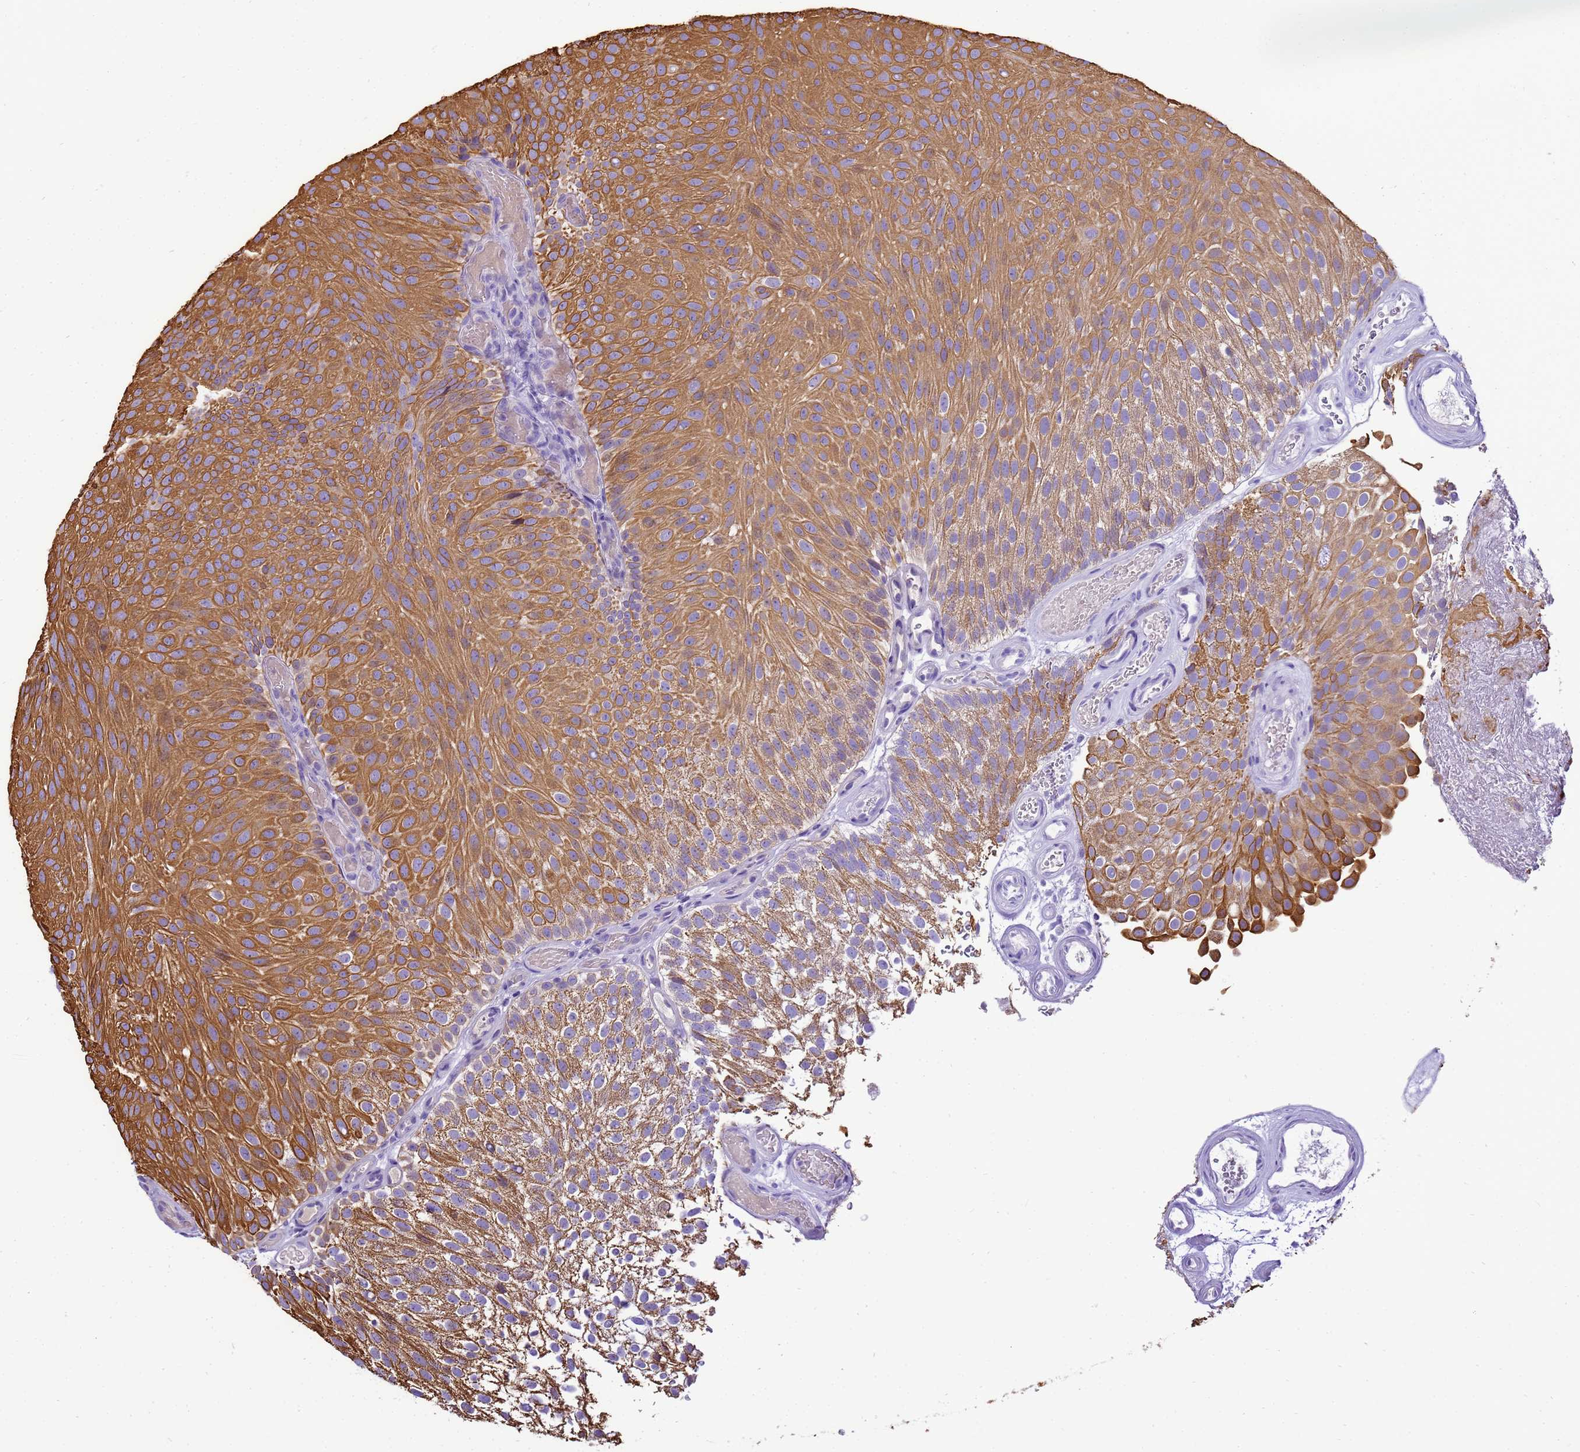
{"staining": {"intensity": "moderate", "quantity": ">75%", "location": "cytoplasmic/membranous"}, "tissue": "urothelial cancer", "cell_type": "Tumor cells", "image_type": "cancer", "snomed": [{"axis": "morphology", "description": "Urothelial carcinoma, Low grade"}, {"axis": "topography", "description": "Urinary bladder"}], "caption": "A micrograph of human urothelial cancer stained for a protein demonstrates moderate cytoplasmic/membranous brown staining in tumor cells. The protein of interest is shown in brown color, while the nuclei are stained blue.", "gene": "PIEZO2", "patient": {"sex": "male", "age": 78}}